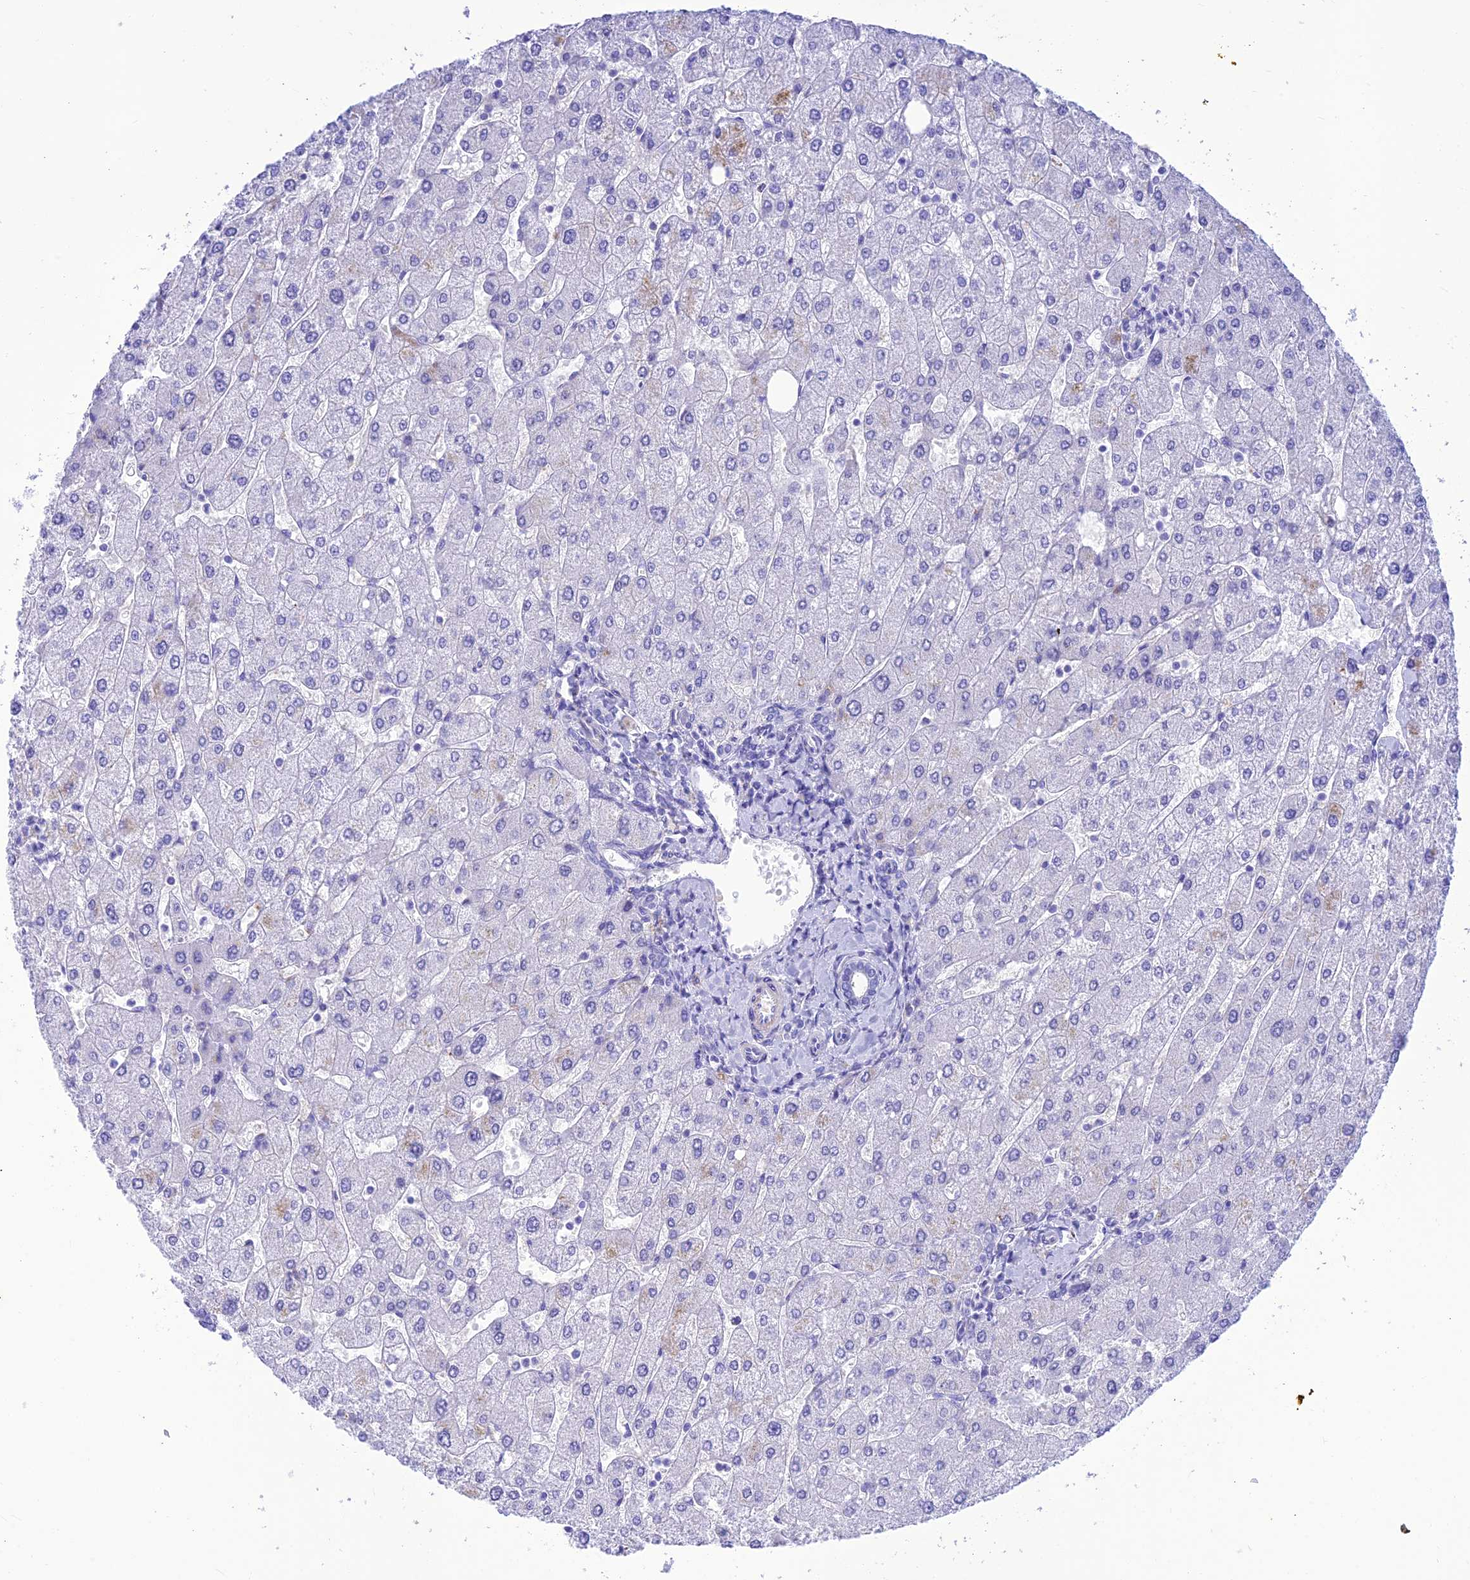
{"staining": {"intensity": "negative", "quantity": "none", "location": "none"}, "tissue": "liver", "cell_type": "Cholangiocytes", "image_type": "normal", "snomed": [{"axis": "morphology", "description": "Normal tissue, NOS"}, {"axis": "topography", "description": "Liver"}], "caption": "Cholangiocytes are negative for protein expression in unremarkable human liver. (DAB (3,3'-diaminobenzidine) immunohistochemistry visualized using brightfield microscopy, high magnification).", "gene": "PRNP", "patient": {"sex": "male", "age": 55}}